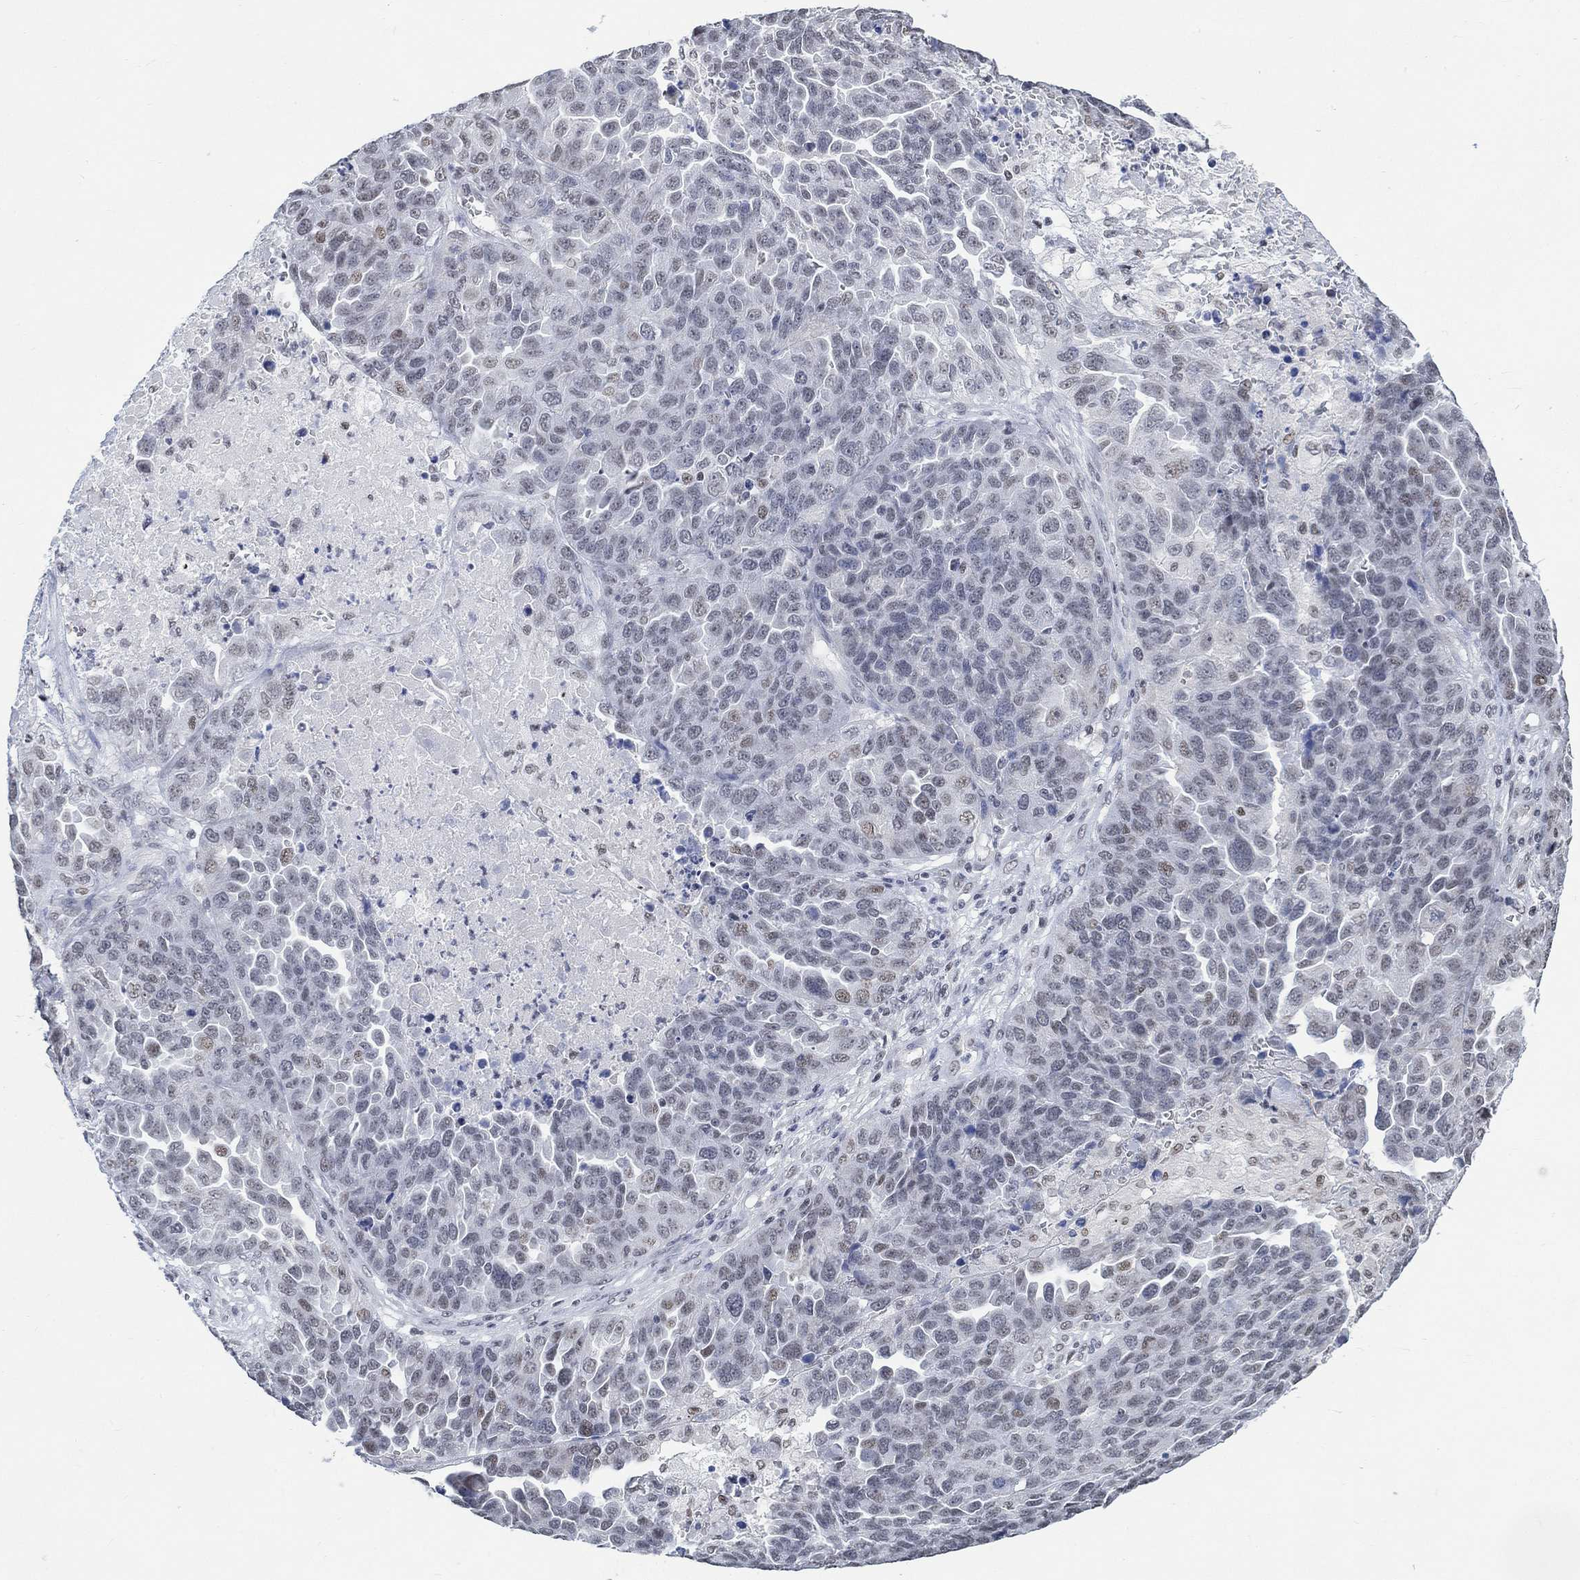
{"staining": {"intensity": "weak", "quantity": "<25%", "location": "nuclear"}, "tissue": "ovarian cancer", "cell_type": "Tumor cells", "image_type": "cancer", "snomed": [{"axis": "morphology", "description": "Cystadenocarcinoma, serous, NOS"}, {"axis": "topography", "description": "Ovary"}], "caption": "Immunohistochemistry photomicrograph of human ovarian cancer stained for a protein (brown), which exhibits no expression in tumor cells.", "gene": "KCNH8", "patient": {"sex": "female", "age": 87}}